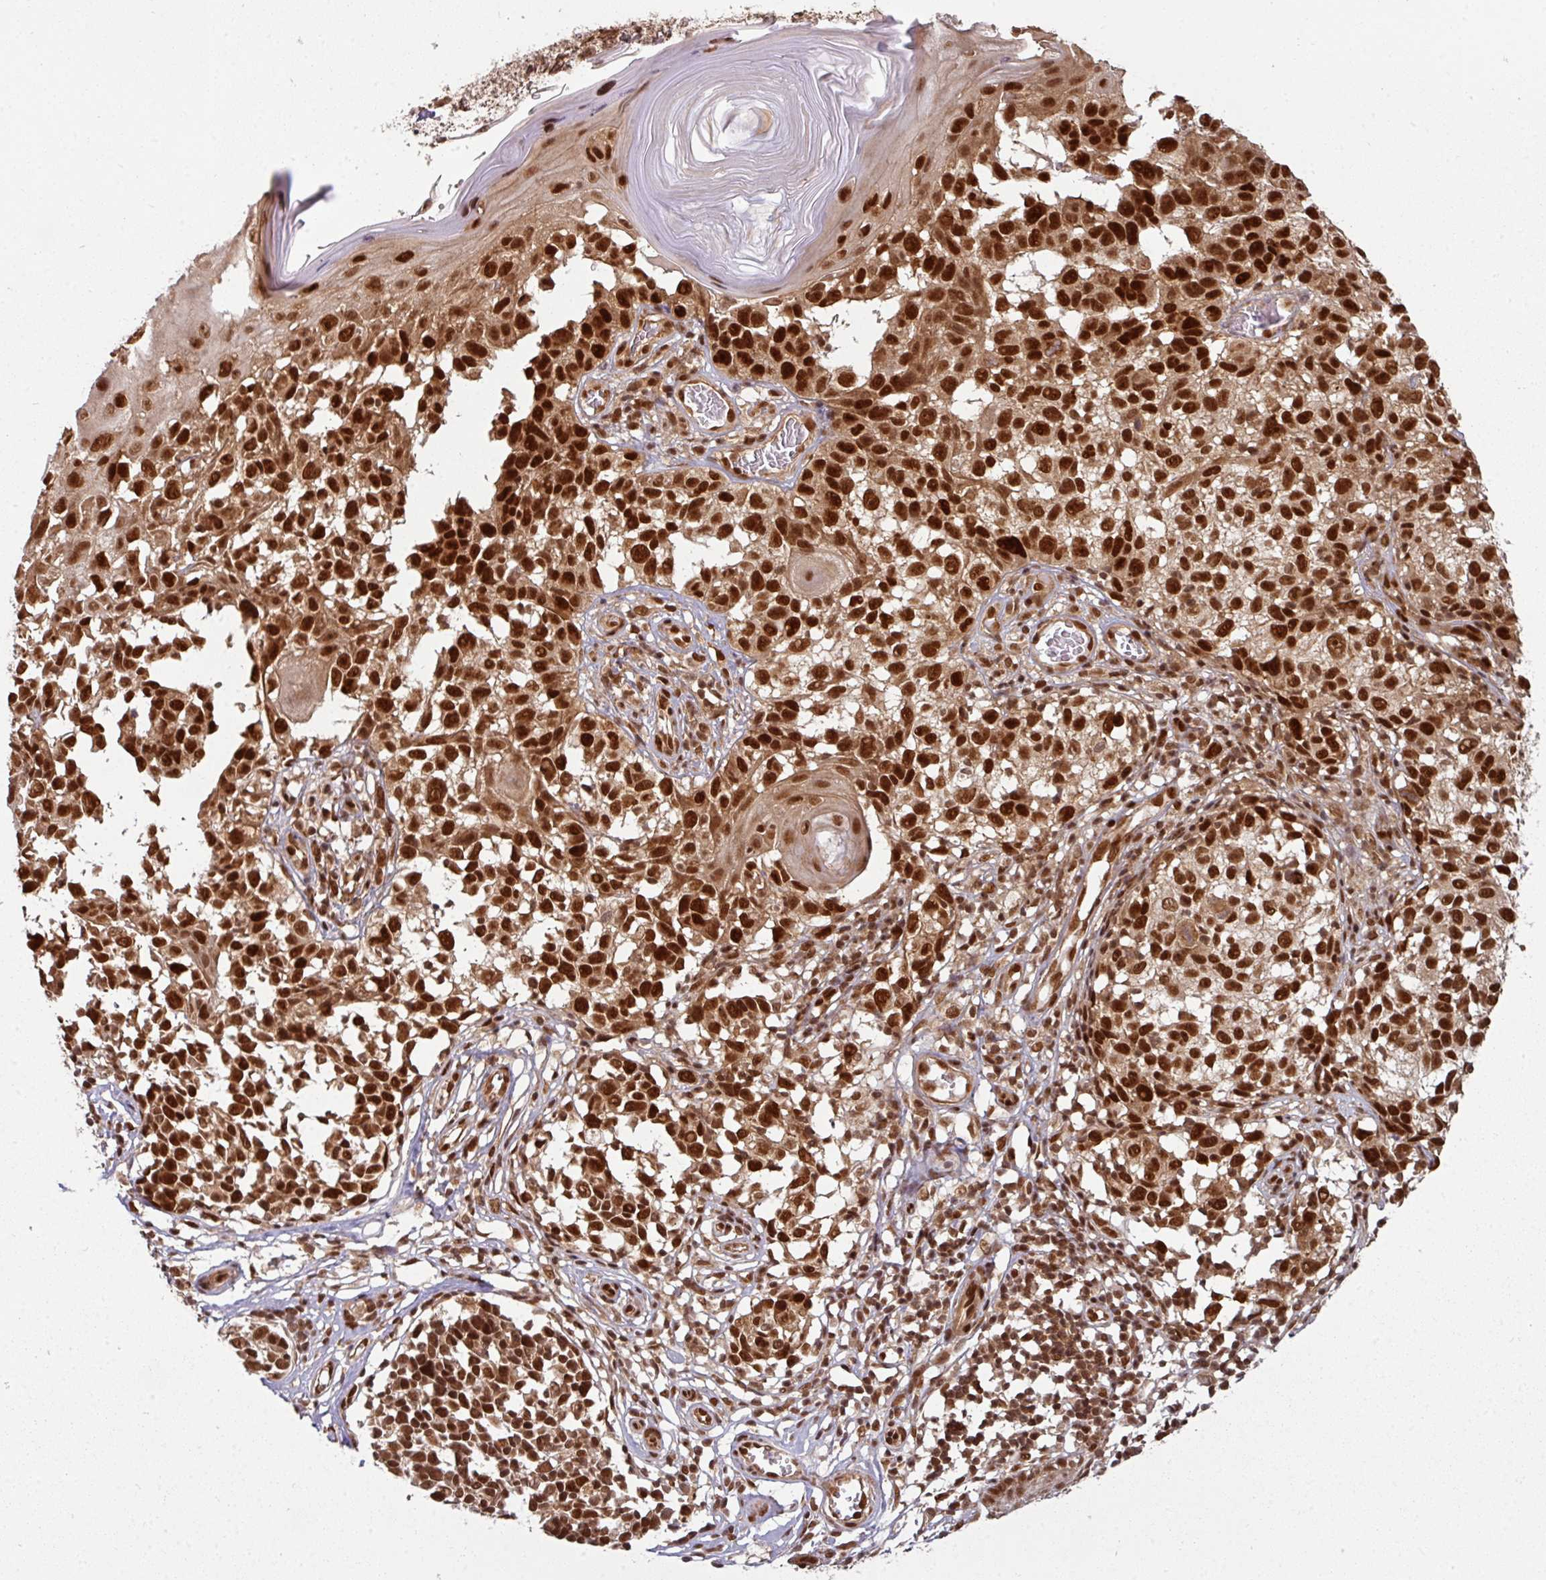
{"staining": {"intensity": "strong", "quantity": ">75%", "location": "nuclear"}, "tissue": "melanoma", "cell_type": "Tumor cells", "image_type": "cancer", "snomed": [{"axis": "morphology", "description": "Malignant melanoma, NOS"}, {"axis": "topography", "description": "Skin"}], "caption": "Immunohistochemistry staining of melanoma, which demonstrates high levels of strong nuclear positivity in approximately >75% of tumor cells indicating strong nuclear protein expression. The staining was performed using DAB (brown) for protein detection and nuclei were counterstained in hematoxylin (blue).", "gene": "SIK3", "patient": {"sex": "male", "age": 73}}